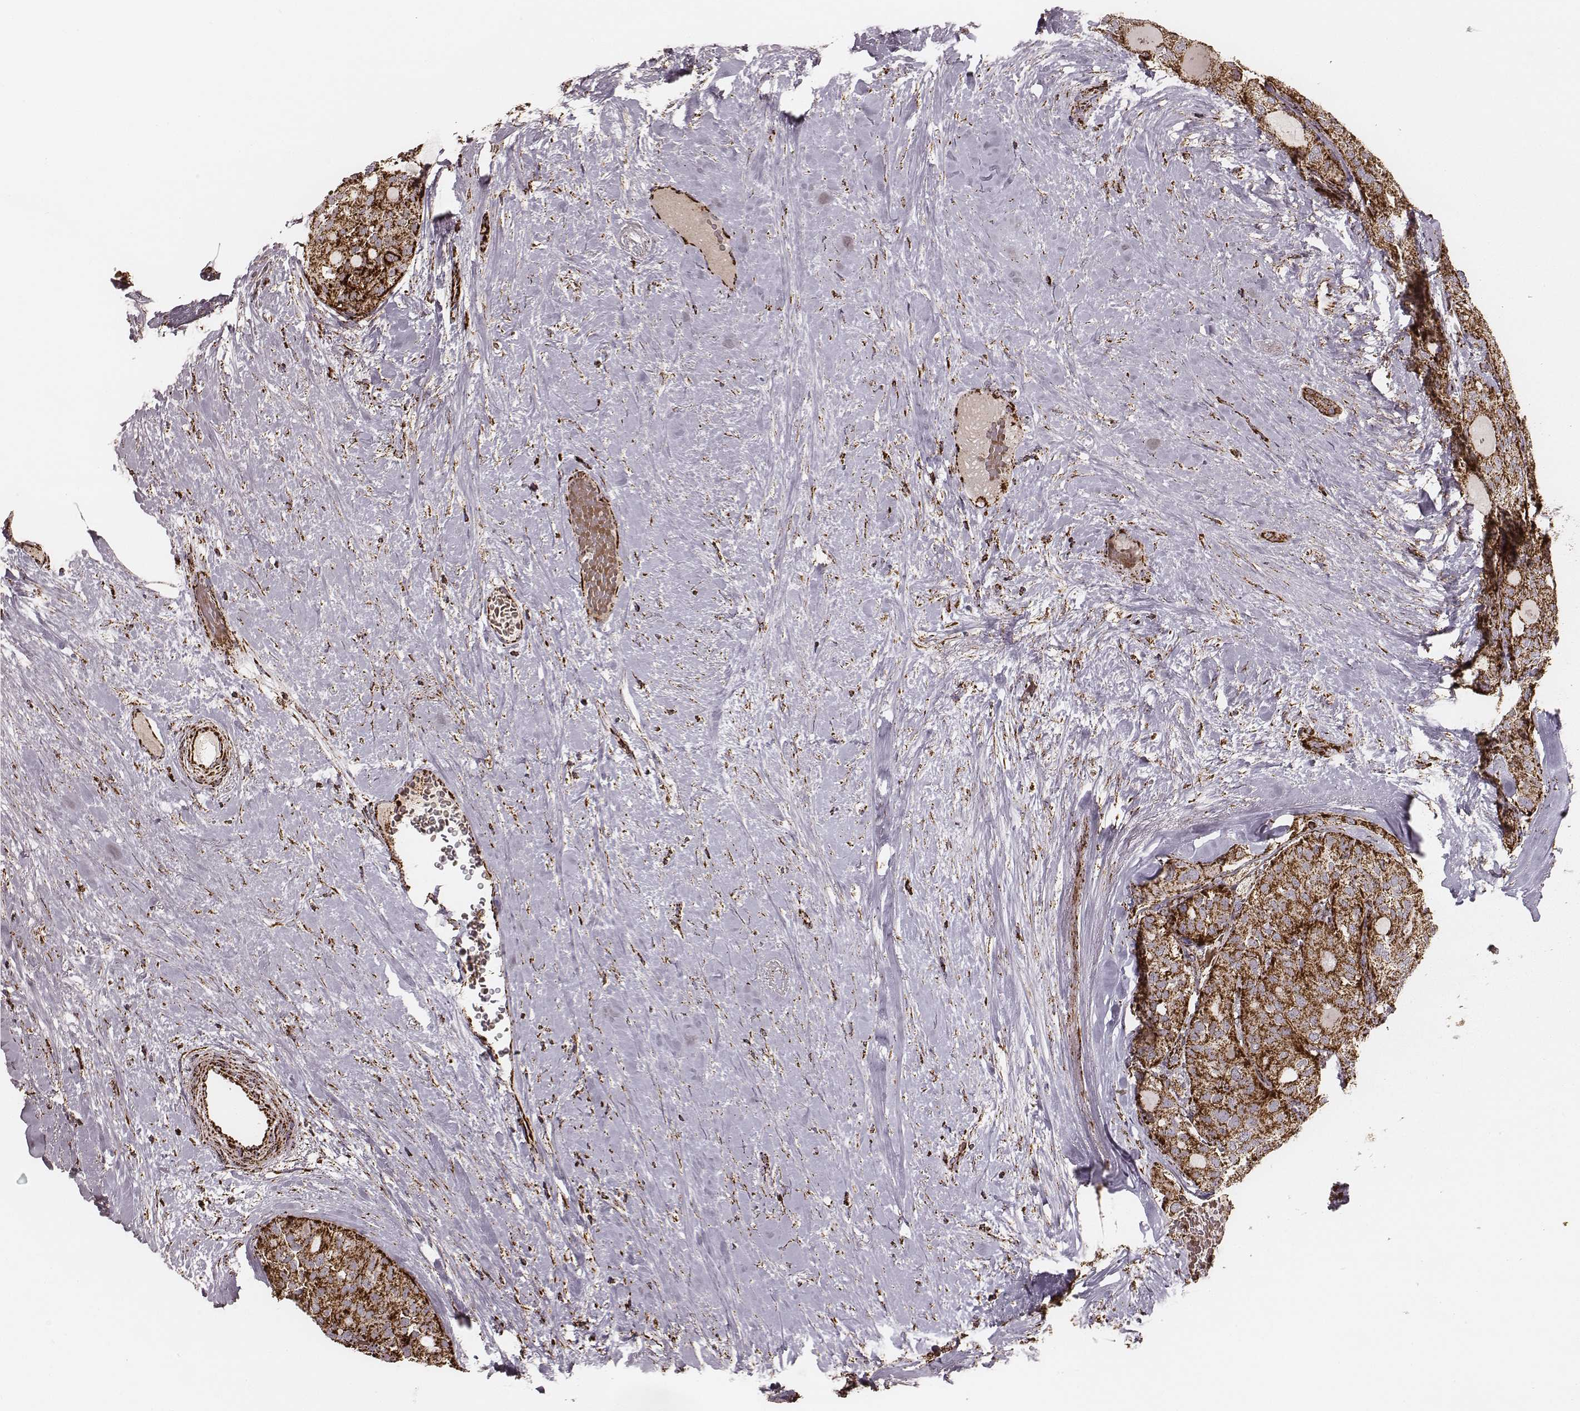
{"staining": {"intensity": "strong", "quantity": ">75%", "location": "cytoplasmic/membranous"}, "tissue": "thyroid cancer", "cell_type": "Tumor cells", "image_type": "cancer", "snomed": [{"axis": "morphology", "description": "Follicular adenoma carcinoma, NOS"}, {"axis": "topography", "description": "Thyroid gland"}], "caption": "Follicular adenoma carcinoma (thyroid) was stained to show a protein in brown. There is high levels of strong cytoplasmic/membranous positivity in about >75% of tumor cells.", "gene": "TUFM", "patient": {"sex": "male", "age": 75}}